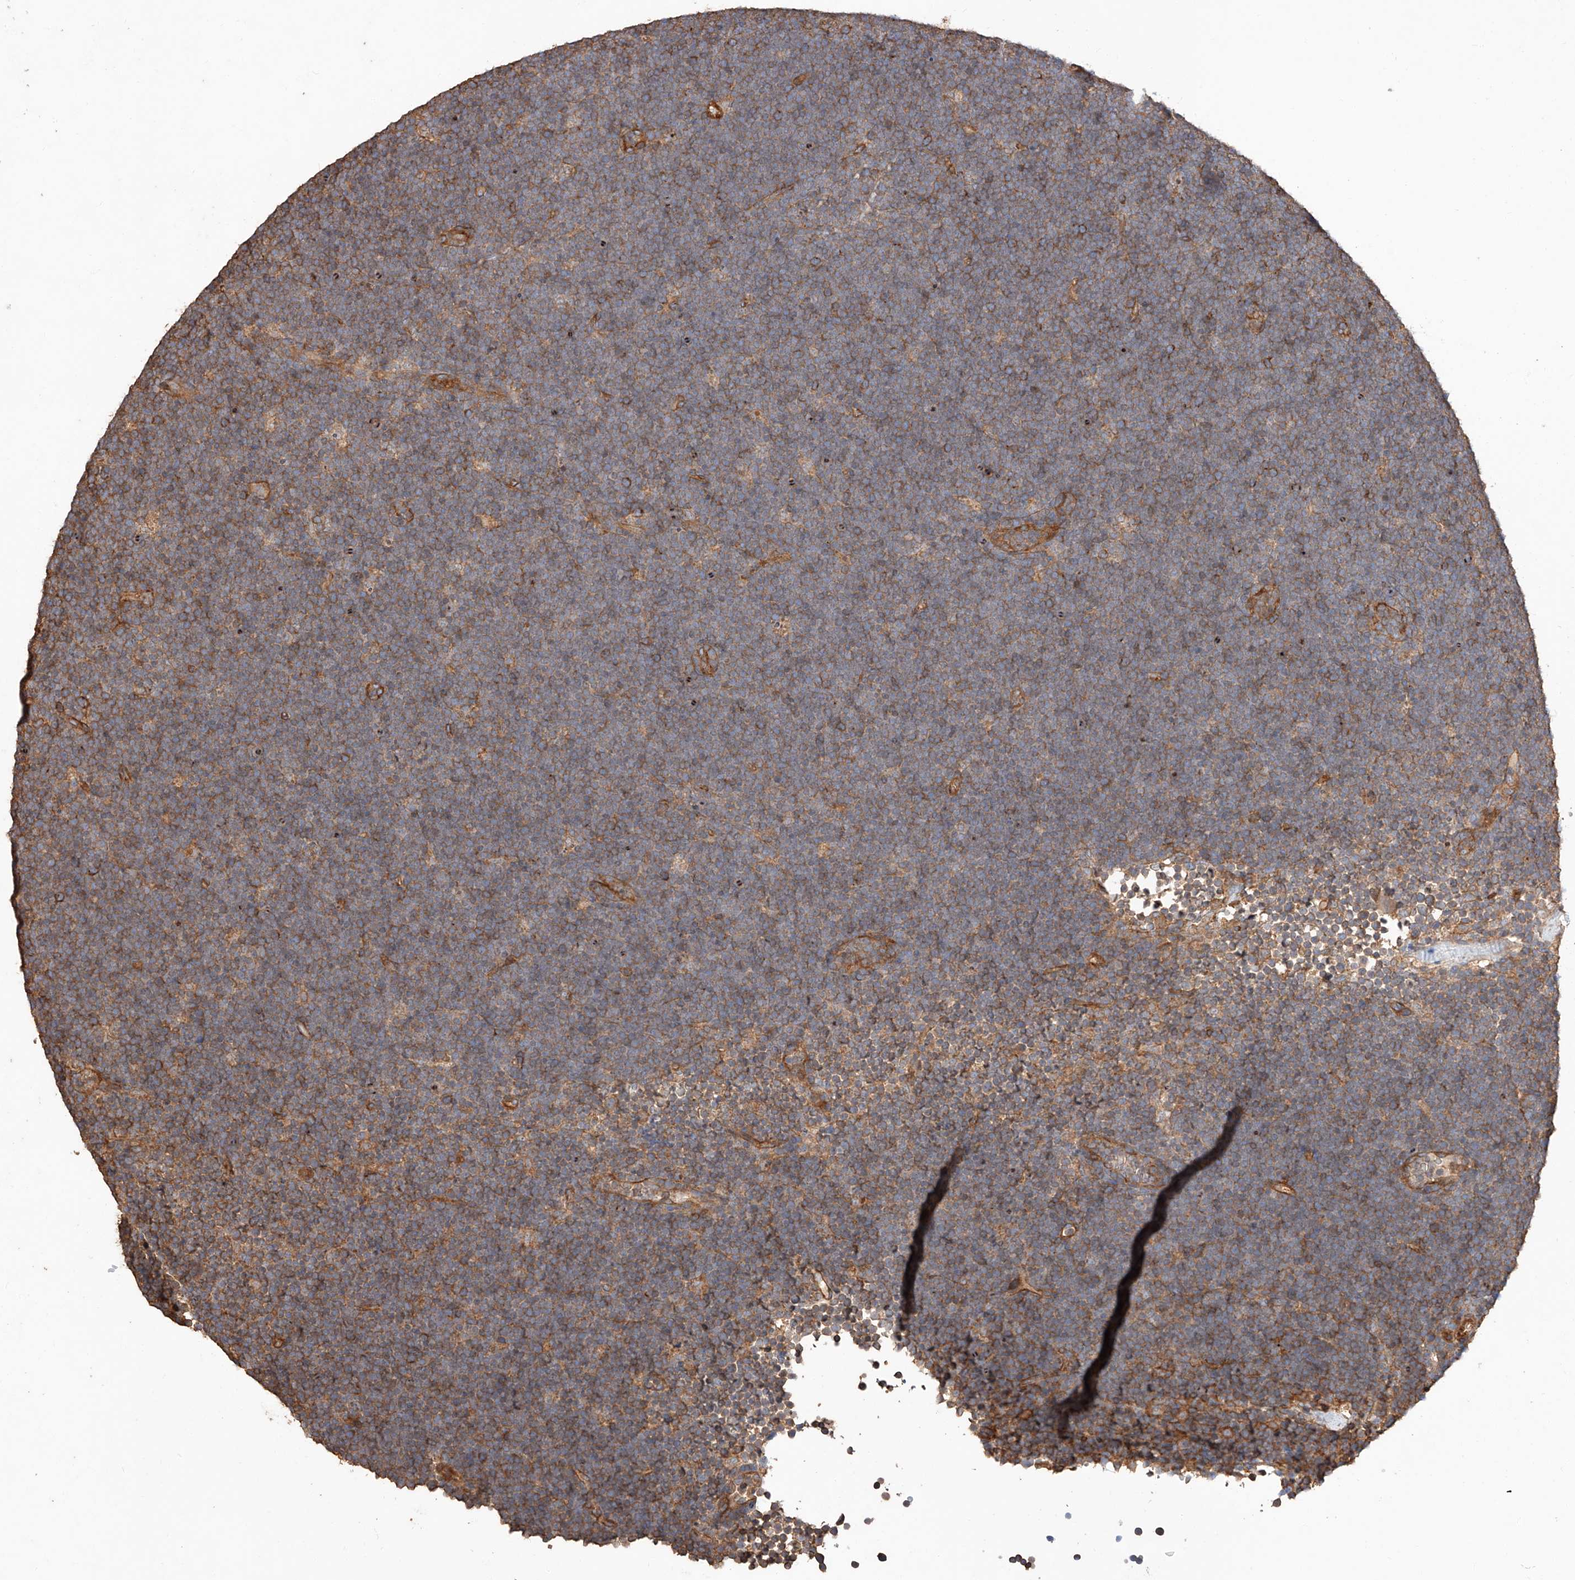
{"staining": {"intensity": "moderate", "quantity": ">75%", "location": "cytoplasmic/membranous"}, "tissue": "lymphoma", "cell_type": "Tumor cells", "image_type": "cancer", "snomed": [{"axis": "morphology", "description": "Malignant lymphoma, non-Hodgkin's type, High grade"}, {"axis": "topography", "description": "Lymph node"}], "caption": "Human malignant lymphoma, non-Hodgkin's type (high-grade) stained for a protein (brown) shows moderate cytoplasmic/membranous positive expression in approximately >75% of tumor cells.", "gene": "GHDC", "patient": {"sex": "male", "age": 13}}